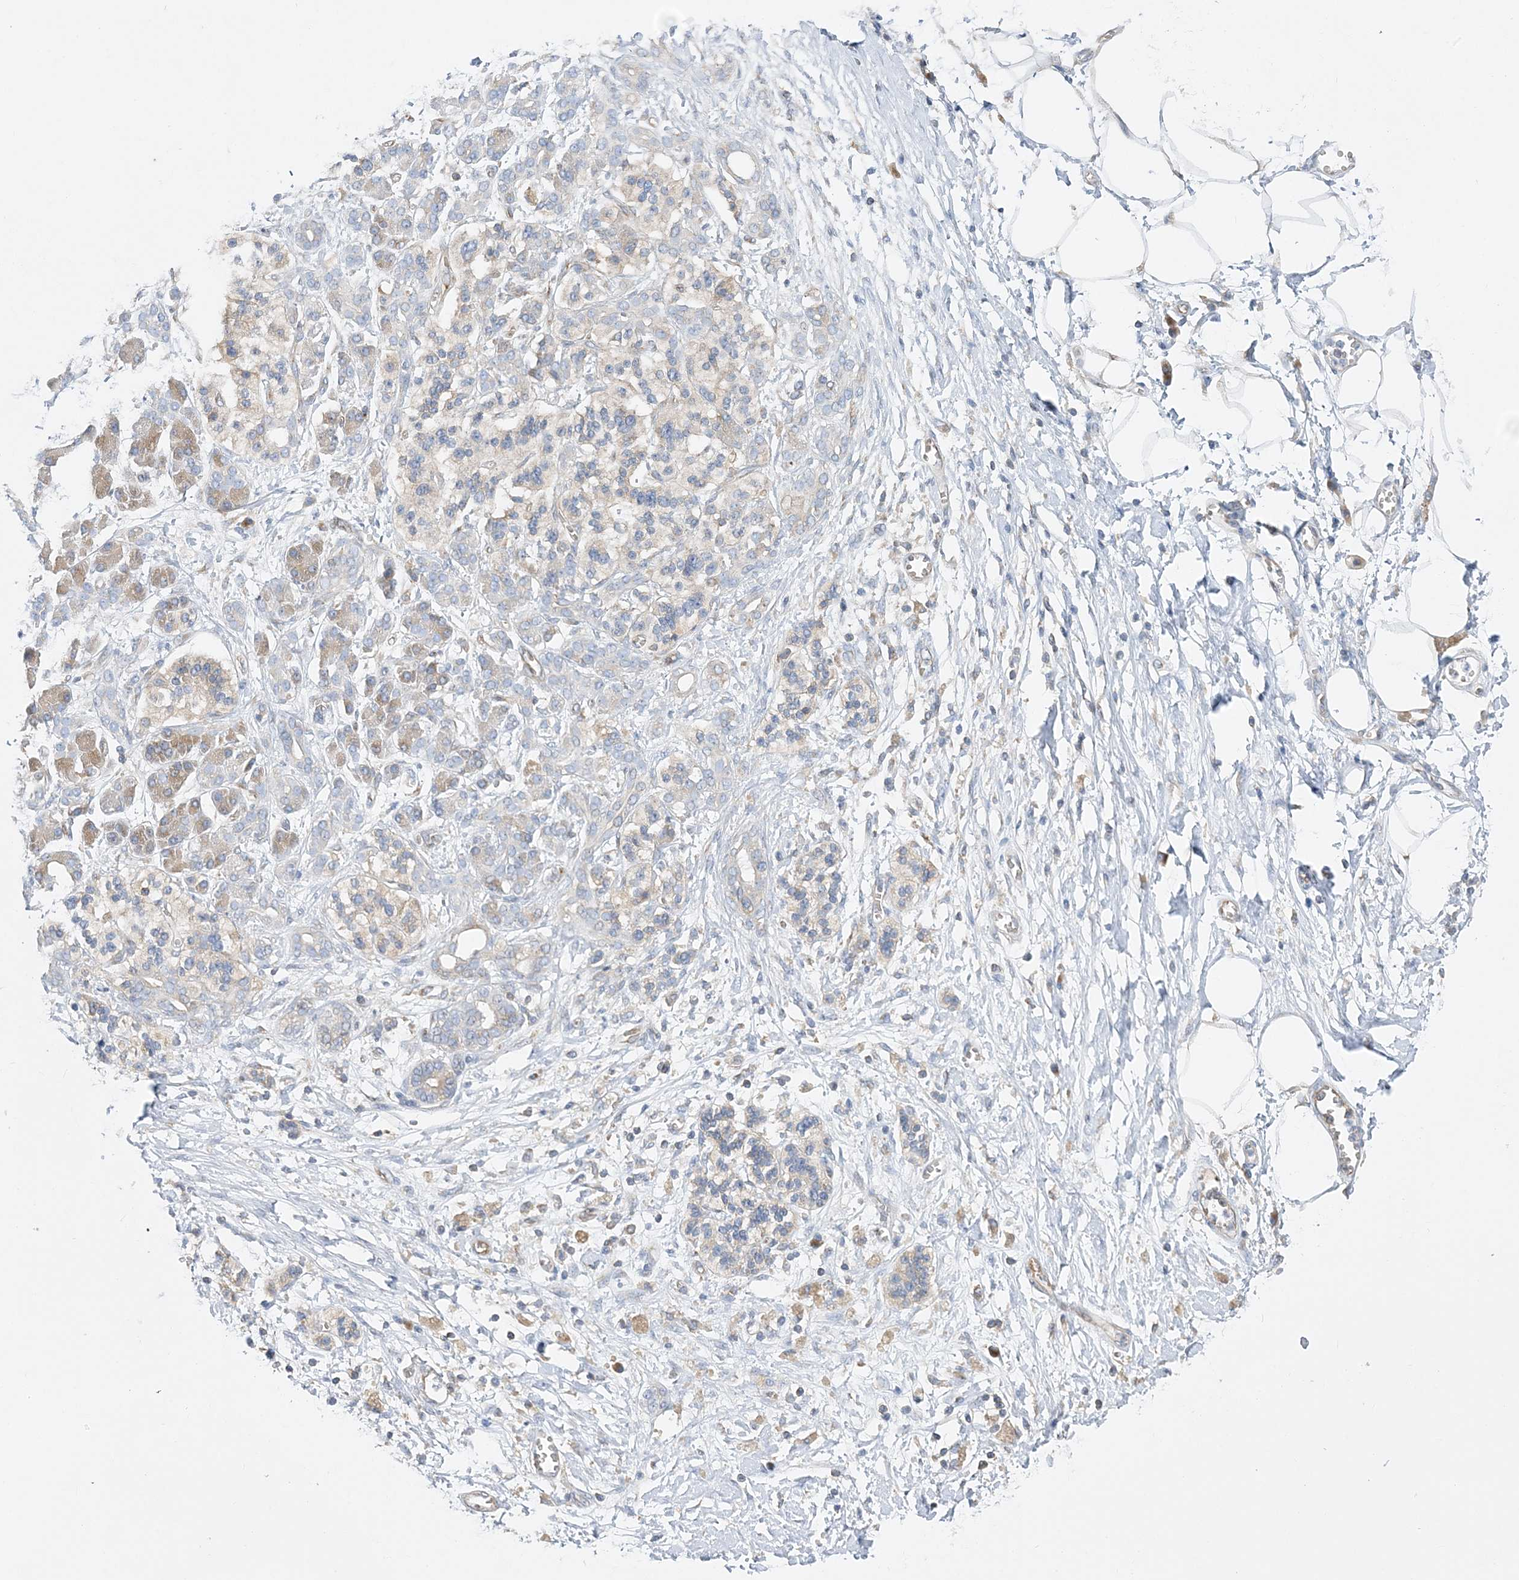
{"staining": {"intensity": "negative", "quantity": "none", "location": "none"}, "tissue": "adipose tissue", "cell_type": "Adipocytes", "image_type": "normal", "snomed": [{"axis": "morphology", "description": "Normal tissue, NOS"}, {"axis": "morphology", "description": "Adenocarcinoma, NOS"}, {"axis": "topography", "description": "Pancreas"}, {"axis": "topography", "description": "Peripheral nerve tissue"}], "caption": "Adipose tissue was stained to show a protein in brown. There is no significant expression in adipocytes. (Immunohistochemistry (ihc), brightfield microscopy, high magnification).", "gene": "FAM114A2", "patient": {"sex": "male", "age": 59}}